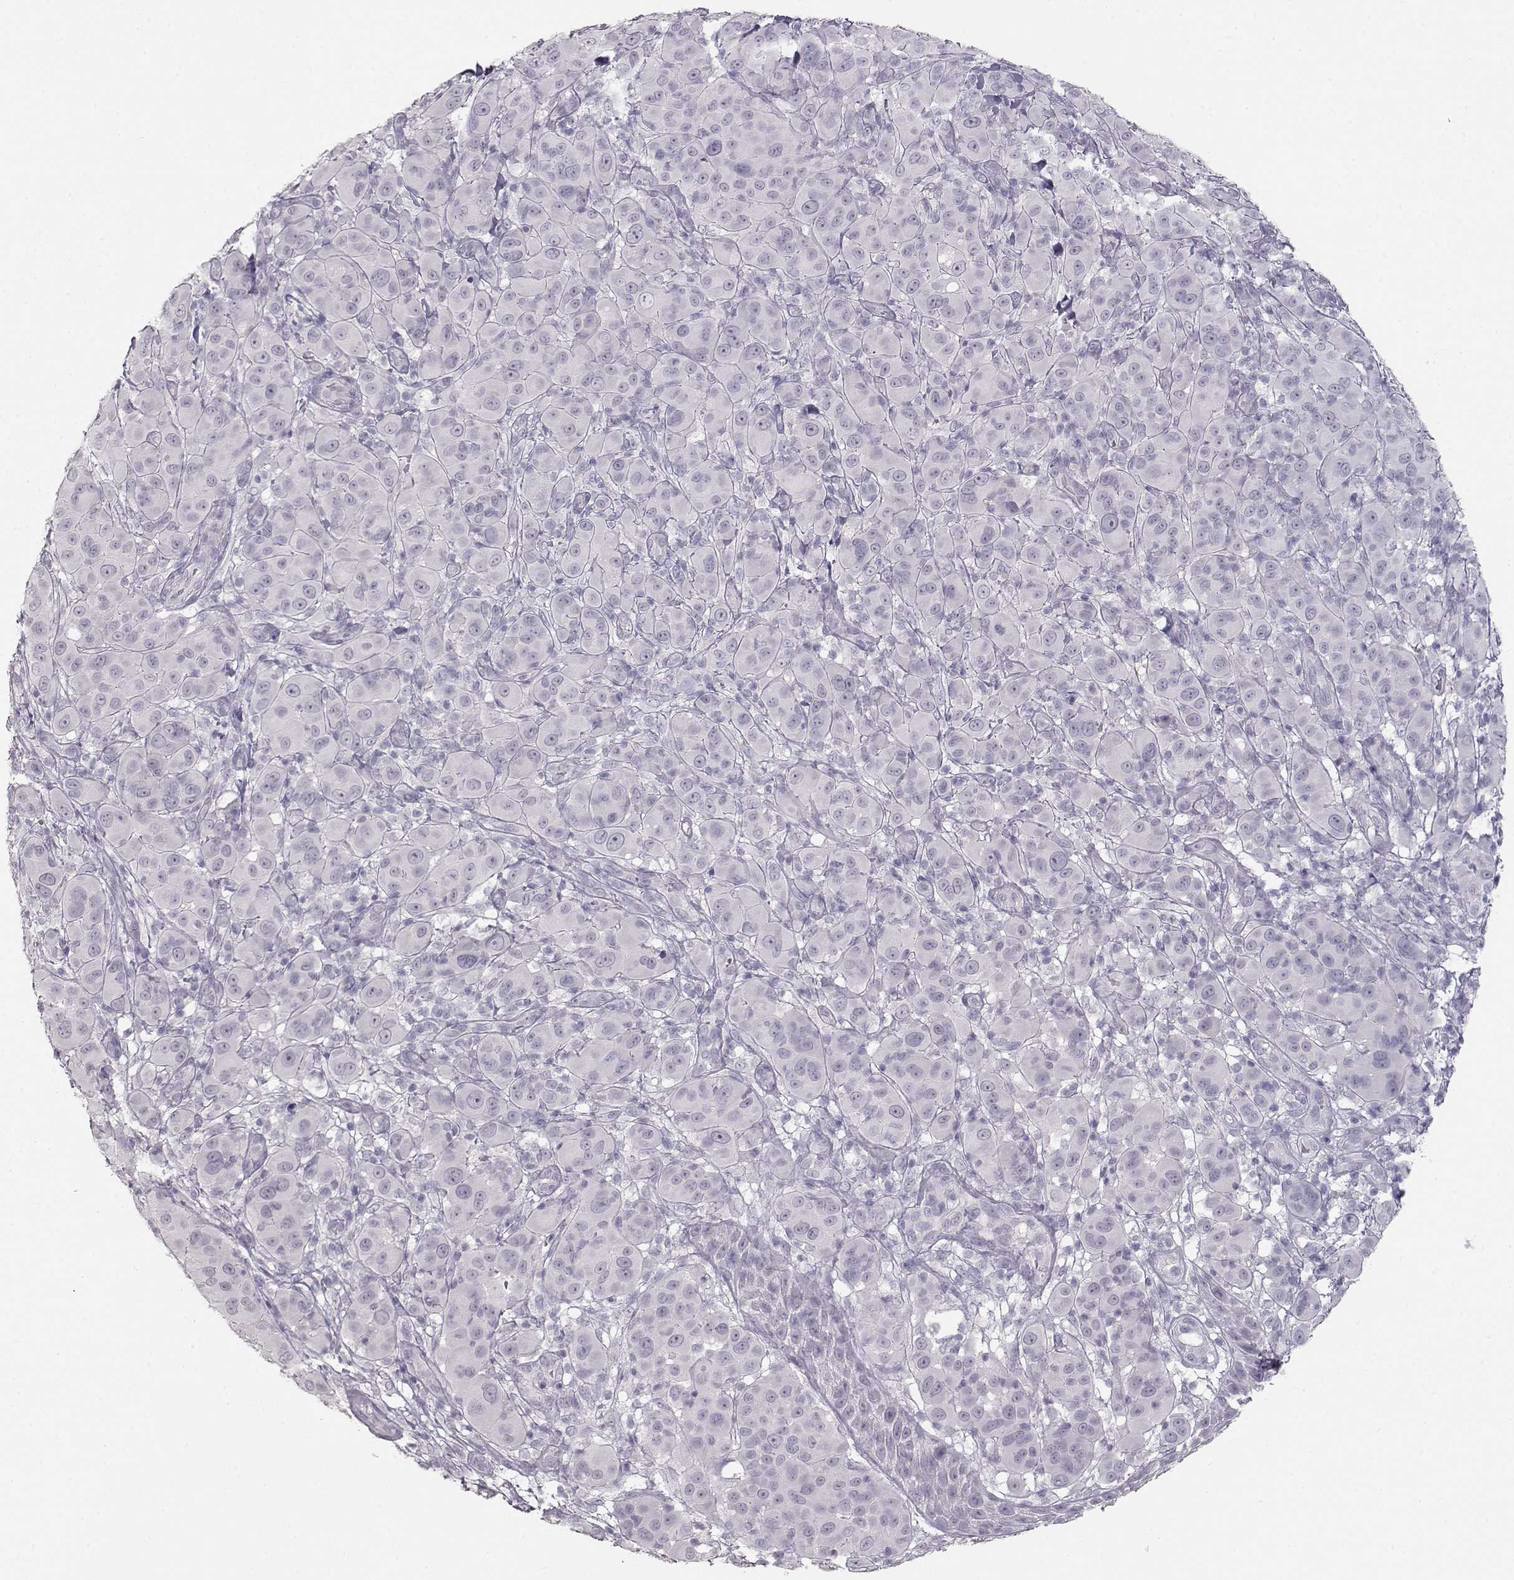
{"staining": {"intensity": "negative", "quantity": "none", "location": "none"}, "tissue": "melanoma", "cell_type": "Tumor cells", "image_type": "cancer", "snomed": [{"axis": "morphology", "description": "Malignant melanoma, NOS"}, {"axis": "topography", "description": "Skin"}], "caption": "A high-resolution image shows immunohistochemistry staining of melanoma, which shows no significant expression in tumor cells. (DAB (3,3'-diaminobenzidine) IHC with hematoxylin counter stain).", "gene": "TKTL1", "patient": {"sex": "female", "age": 87}}